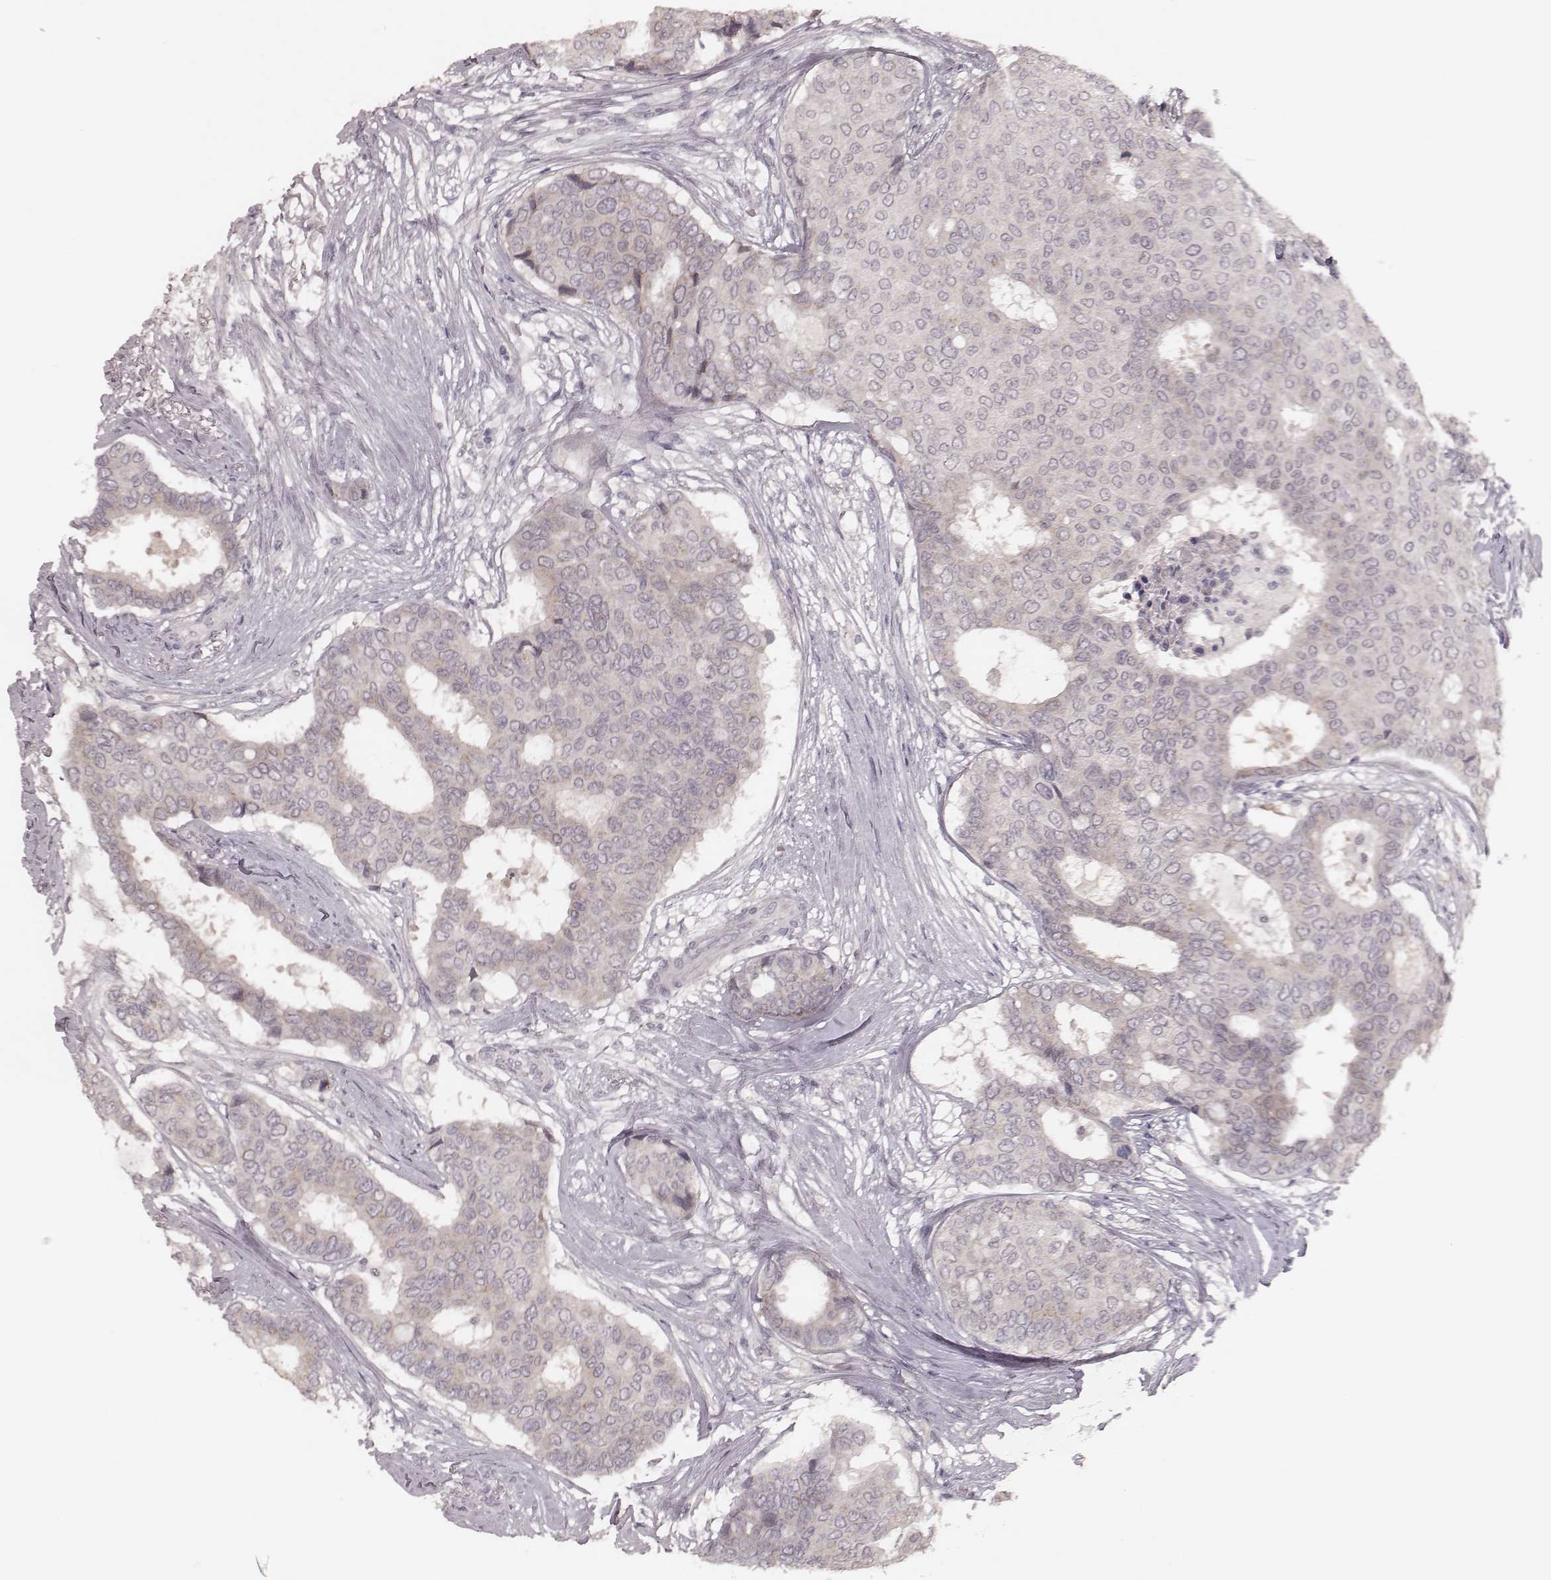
{"staining": {"intensity": "negative", "quantity": "none", "location": "none"}, "tissue": "breast cancer", "cell_type": "Tumor cells", "image_type": "cancer", "snomed": [{"axis": "morphology", "description": "Duct carcinoma"}, {"axis": "topography", "description": "Breast"}], "caption": "The histopathology image reveals no staining of tumor cells in breast cancer. (DAB (3,3'-diaminobenzidine) immunohistochemistry (IHC) with hematoxylin counter stain).", "gene": "FAM13B", "patient": {"sex": "female", "age": 75}}